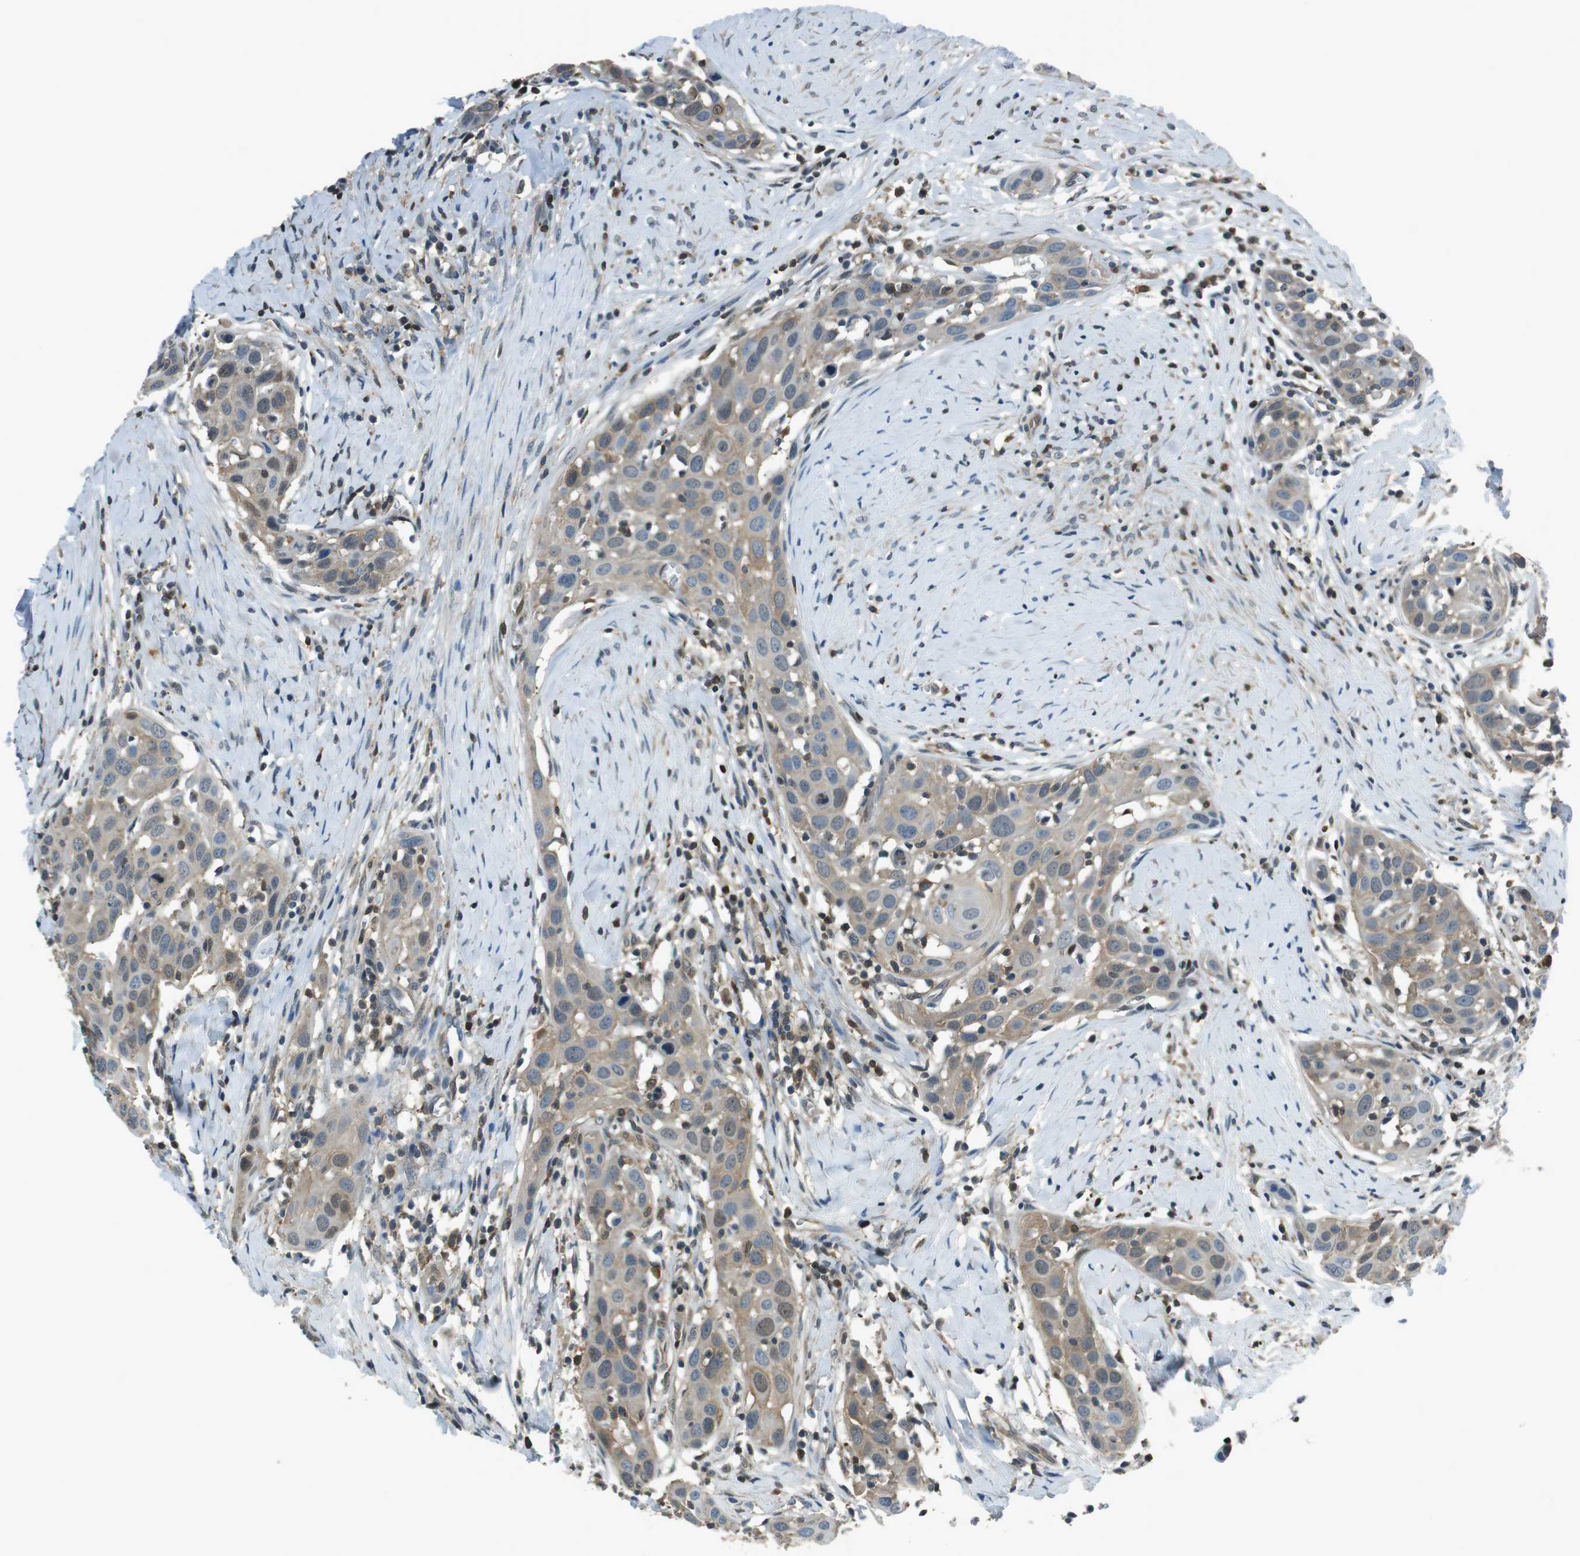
{"staining": {"intensity": "moderate", "quantity": "25%-75%", "location": "cytoplasmic/membranous,nuclear"}, "tissue": "head and neck cancer", "cell_type": "Tumor cells", "image_type": "cancer", "snomed": [{"axis": "morphology", "description": "Squamous cell carcinoma, NOS"}, {"axis": "topography", "description": "Oral tissue"}, {"axis": "topography", "description": "Head-Neck"}], "caption": "Protein staining displays moderate cytoplasmic/membranous and nuclear expression in approximately 25%-75% of tumor cells in squamous cell carcinoma (head and neck).", "gene": "TWSG1", "patient": {"sex": "female", "age": 50}}